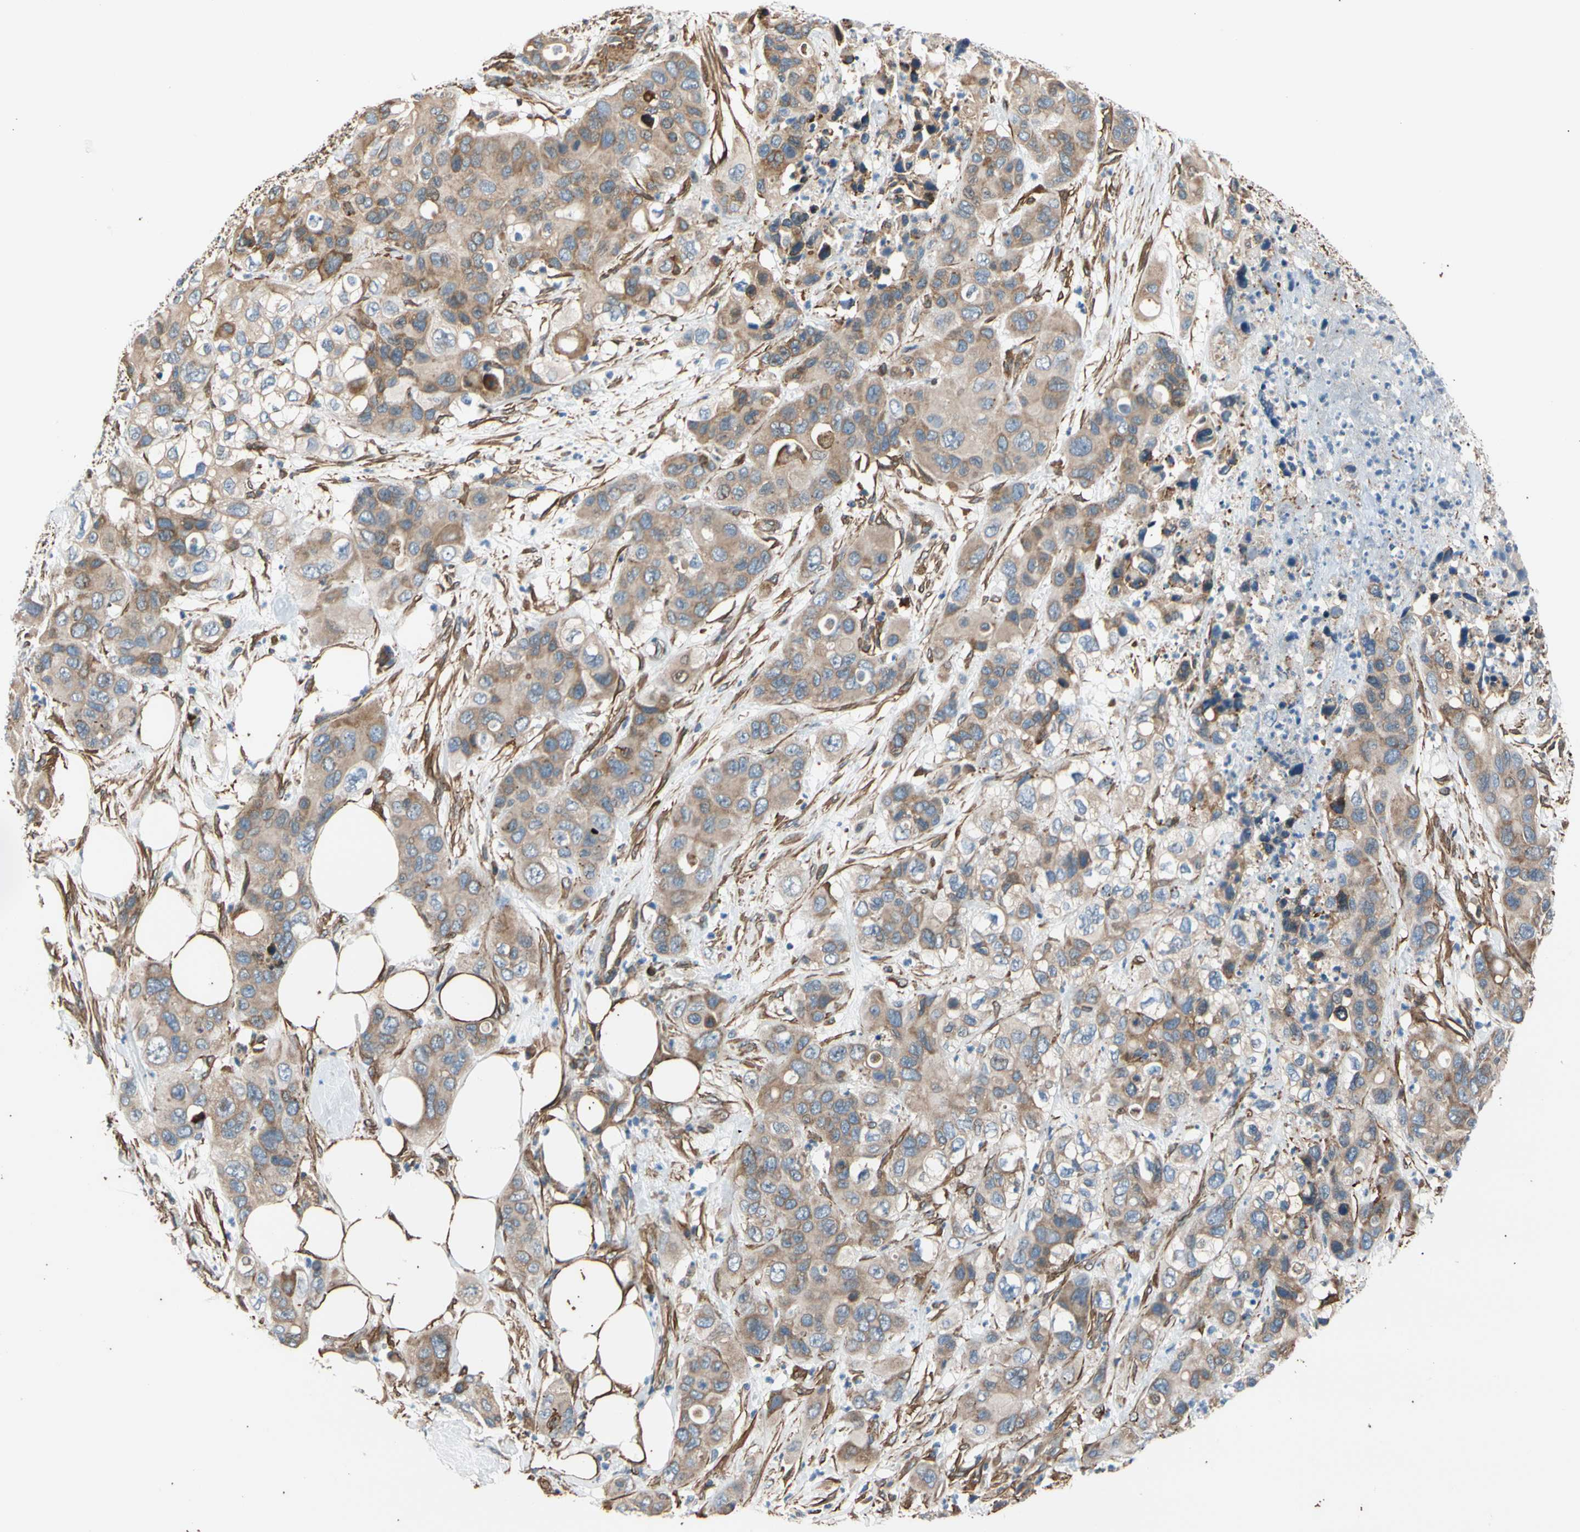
{"staining": {"intensity": "weak", "quantity": ">75%", "location": "cytoplasmic/membranous"}, "tissue": "pancreatic cancer", "cell_type": "Tumor cells", "image_type": "cancer", "snomed": [{"axis": "morphology", "description": "Adenocarcinoma, NOS"}, {"axis": "topography", "description": "Pancreas"}], "caption": "Protein analysis of adenocarcinoma (pancreatic) tissue reveals weak cytoplasmic/membranous staining in approximately >75% of tumor cells.", "gene": "LIMK2", "patient": {"sex": "female", "age": 71}}